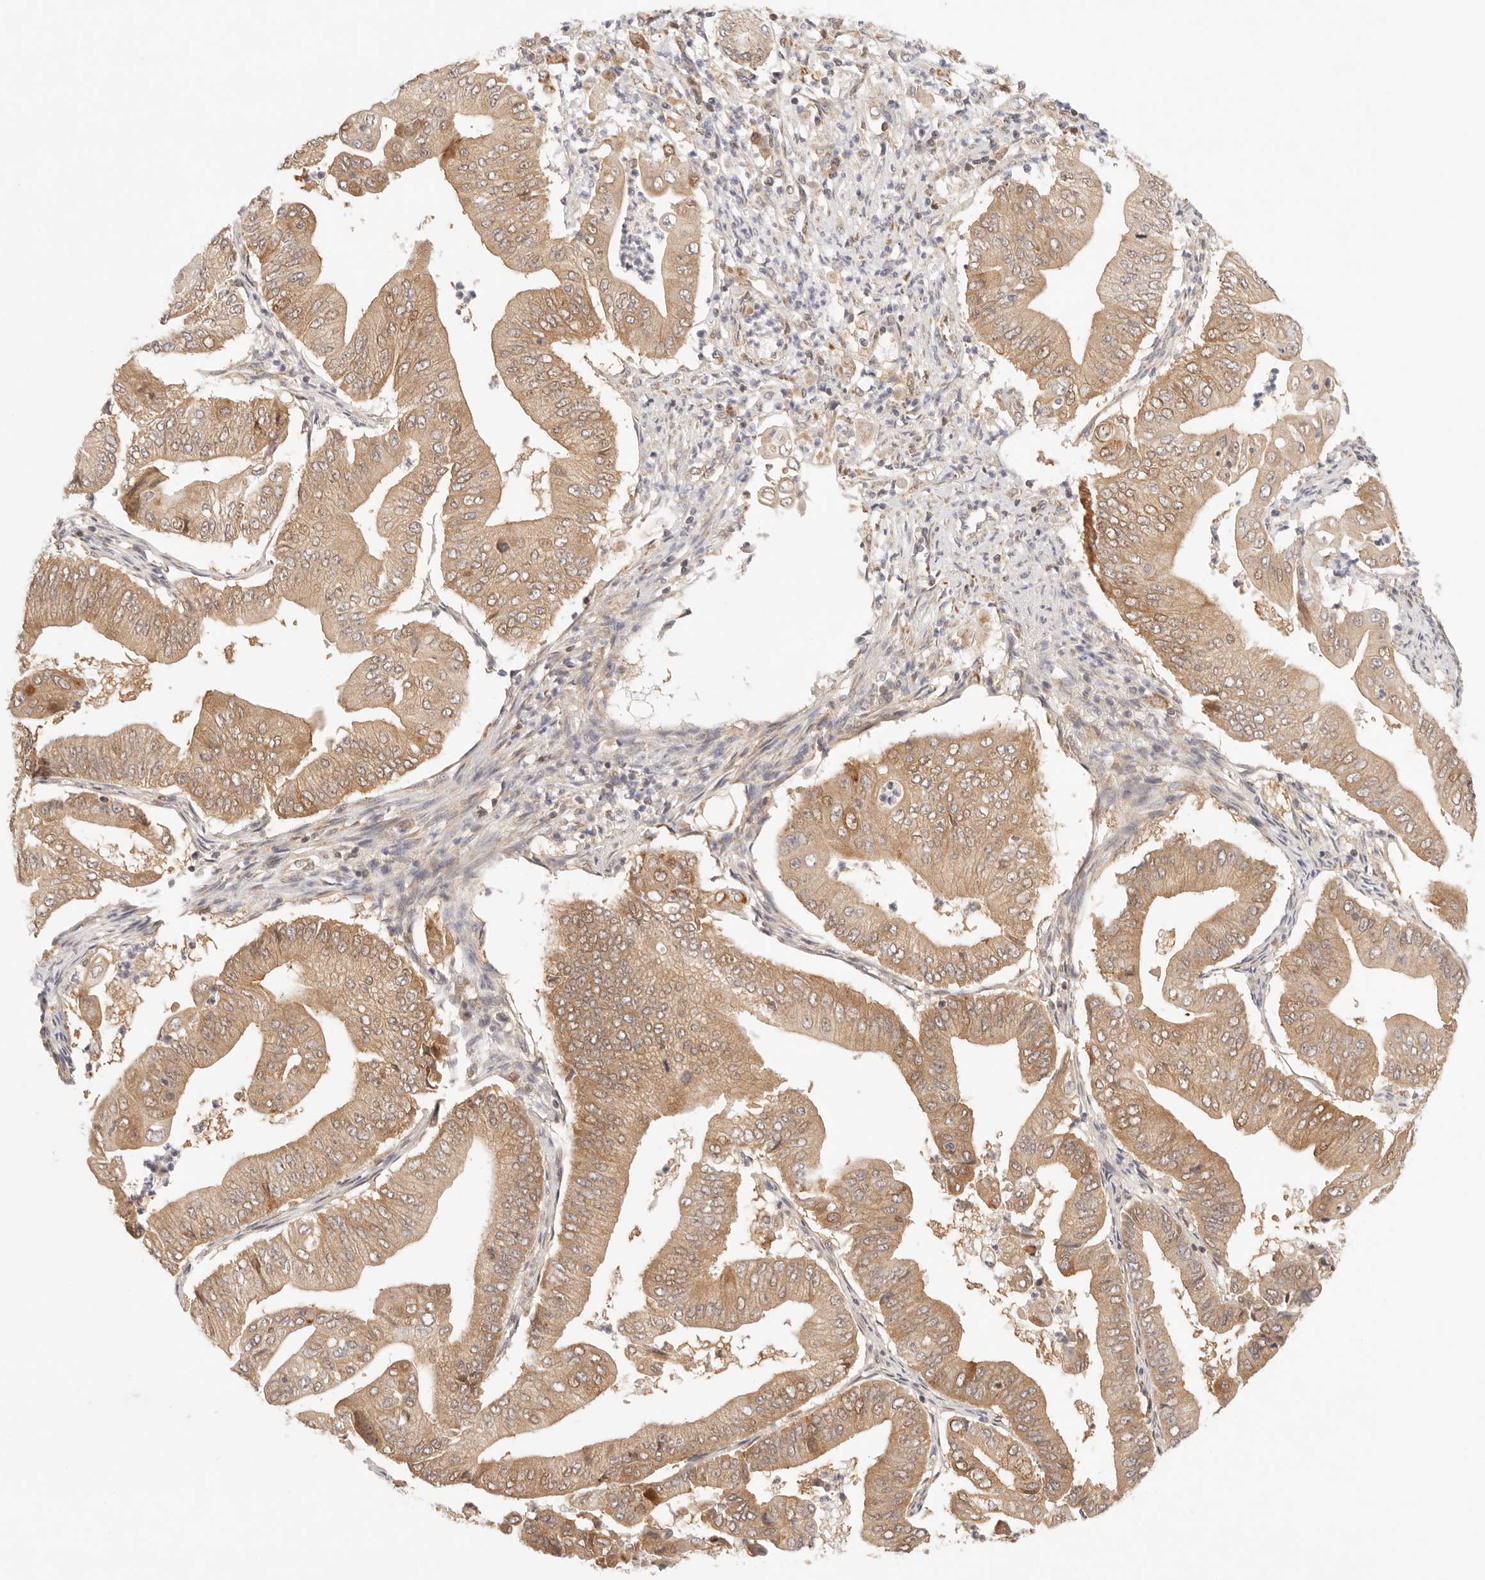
{"staining": {"intensity": "moderate", "quantity": ">75%", "location": "cytoplasmic/membranous"}, "tissue": "pancreatic cancer", "cell_type": "Tumor cells", "image_type": "cancer", "snomed": [{"axis": "morphology", "description": "Adenocarcinoma, NOS"}, {"axis": "topography", "description": "Pancreas"}], "caption": "IHC (DAB (3,3'-diaminobenzidine)) staining of human pancreatic adenocarcinoma demonstrates moderate cytoplasmic/membranous protein expression in about >75% of tumor cells.", "gene": "COA6", "patient": {"sex": "female", "age": 77}}